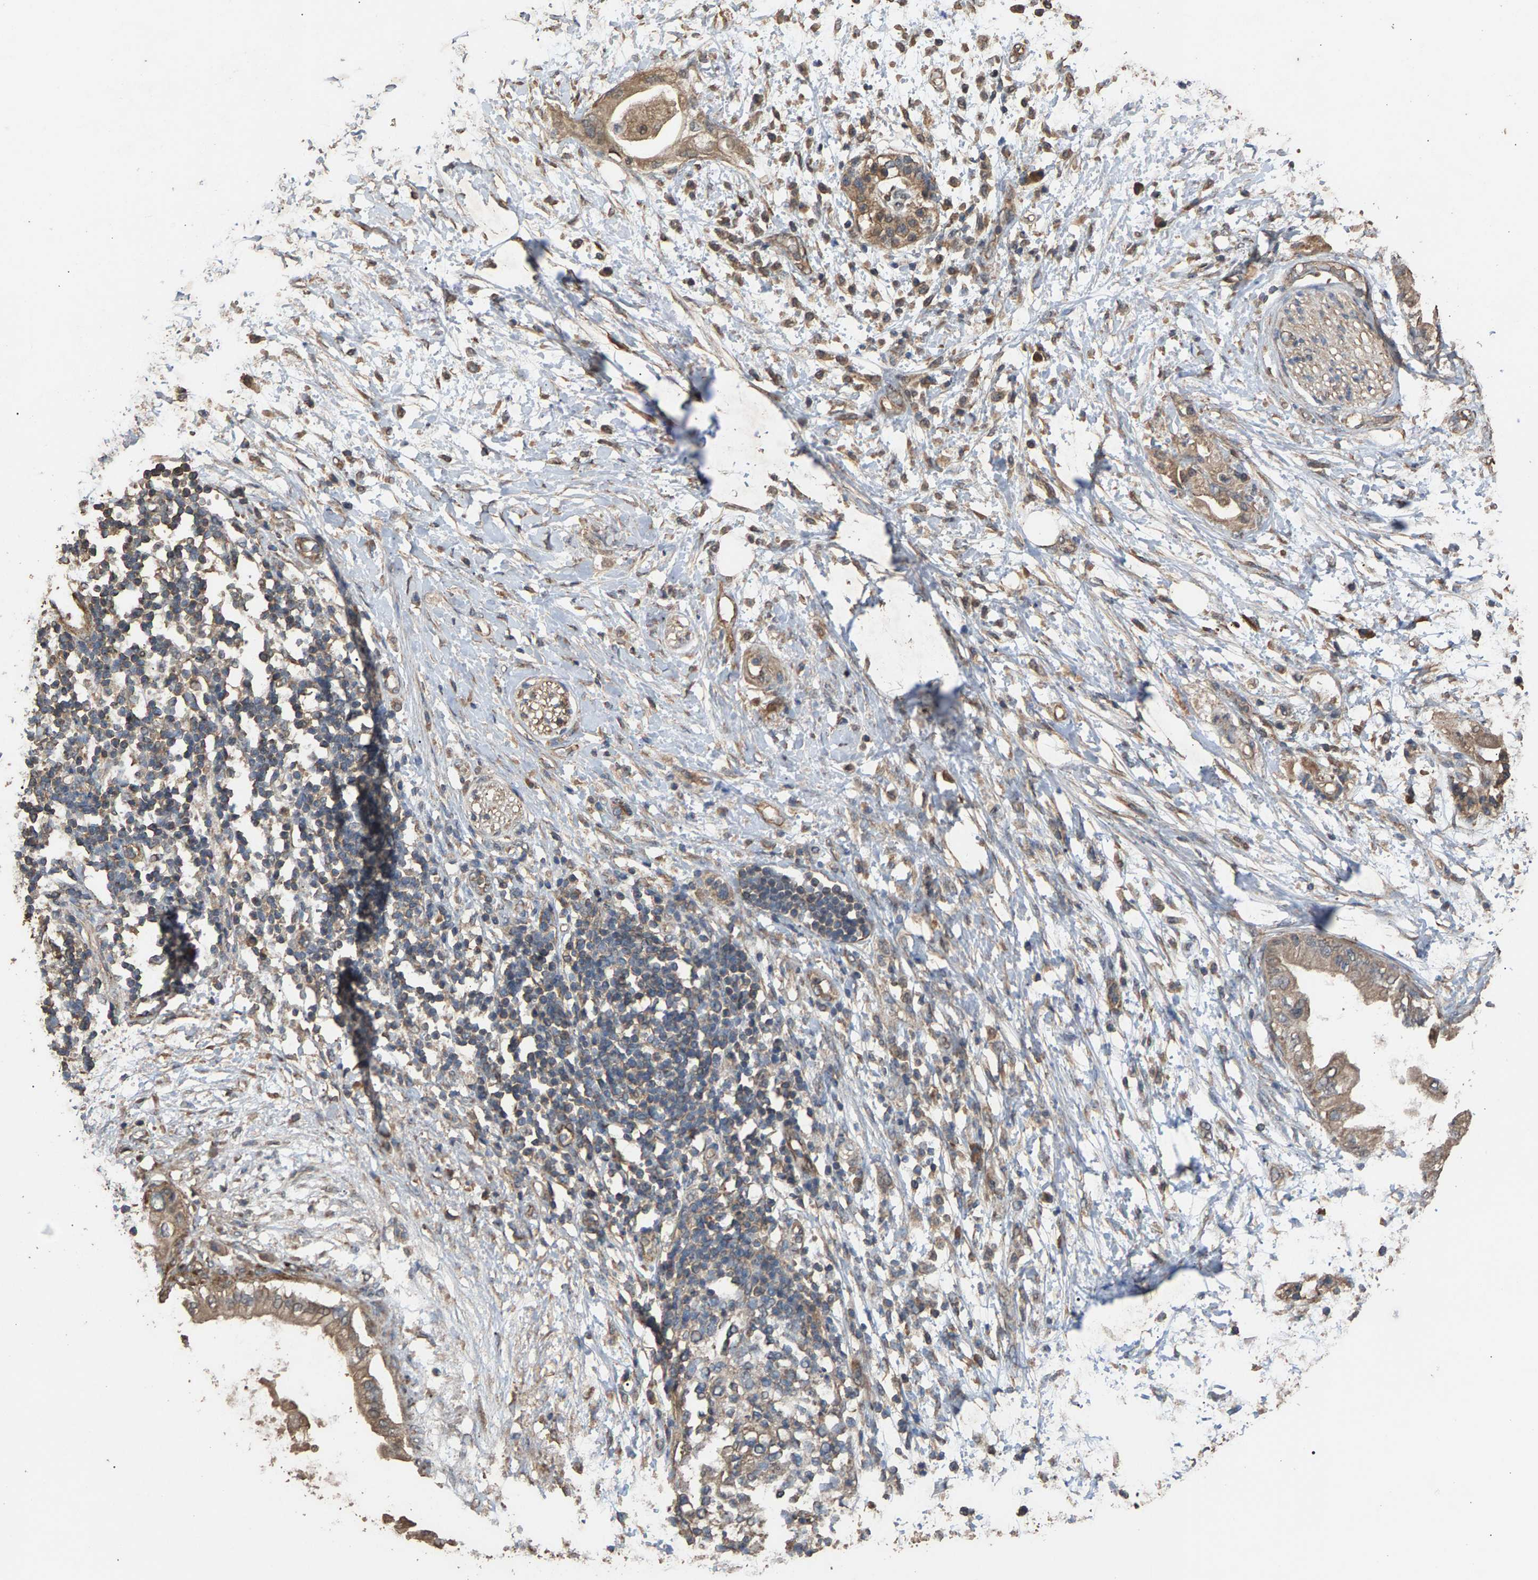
{"staining": {"intensity": "strong", "quantity": ">75%", "location": "cytoplasmic/membranous"}, "tissue": "adipose tissue", "cell_type": "Adipocytes", "image_type": "normal", "snomed": [{"axis": "morphology", "description": "Normal tissue, NOS"}, {"axis": "morphology", "description": "Adenocarcinoma, NOS"}, {"axis": "topography", "description": "Duodenum"}, {"axis": "topography", "description": "Peripheral nerve tissue"}], "caption": "Immunohistochemistry (IHC) micrograph of unremarkable adipose tissue stained for a protein (brown), which demonstrates high levels of strong cytoplasmic/membranous expression in about >75% of adipocytes.", "gene": "HTRA3", "patient": {"sex": "female", "age": 60}}